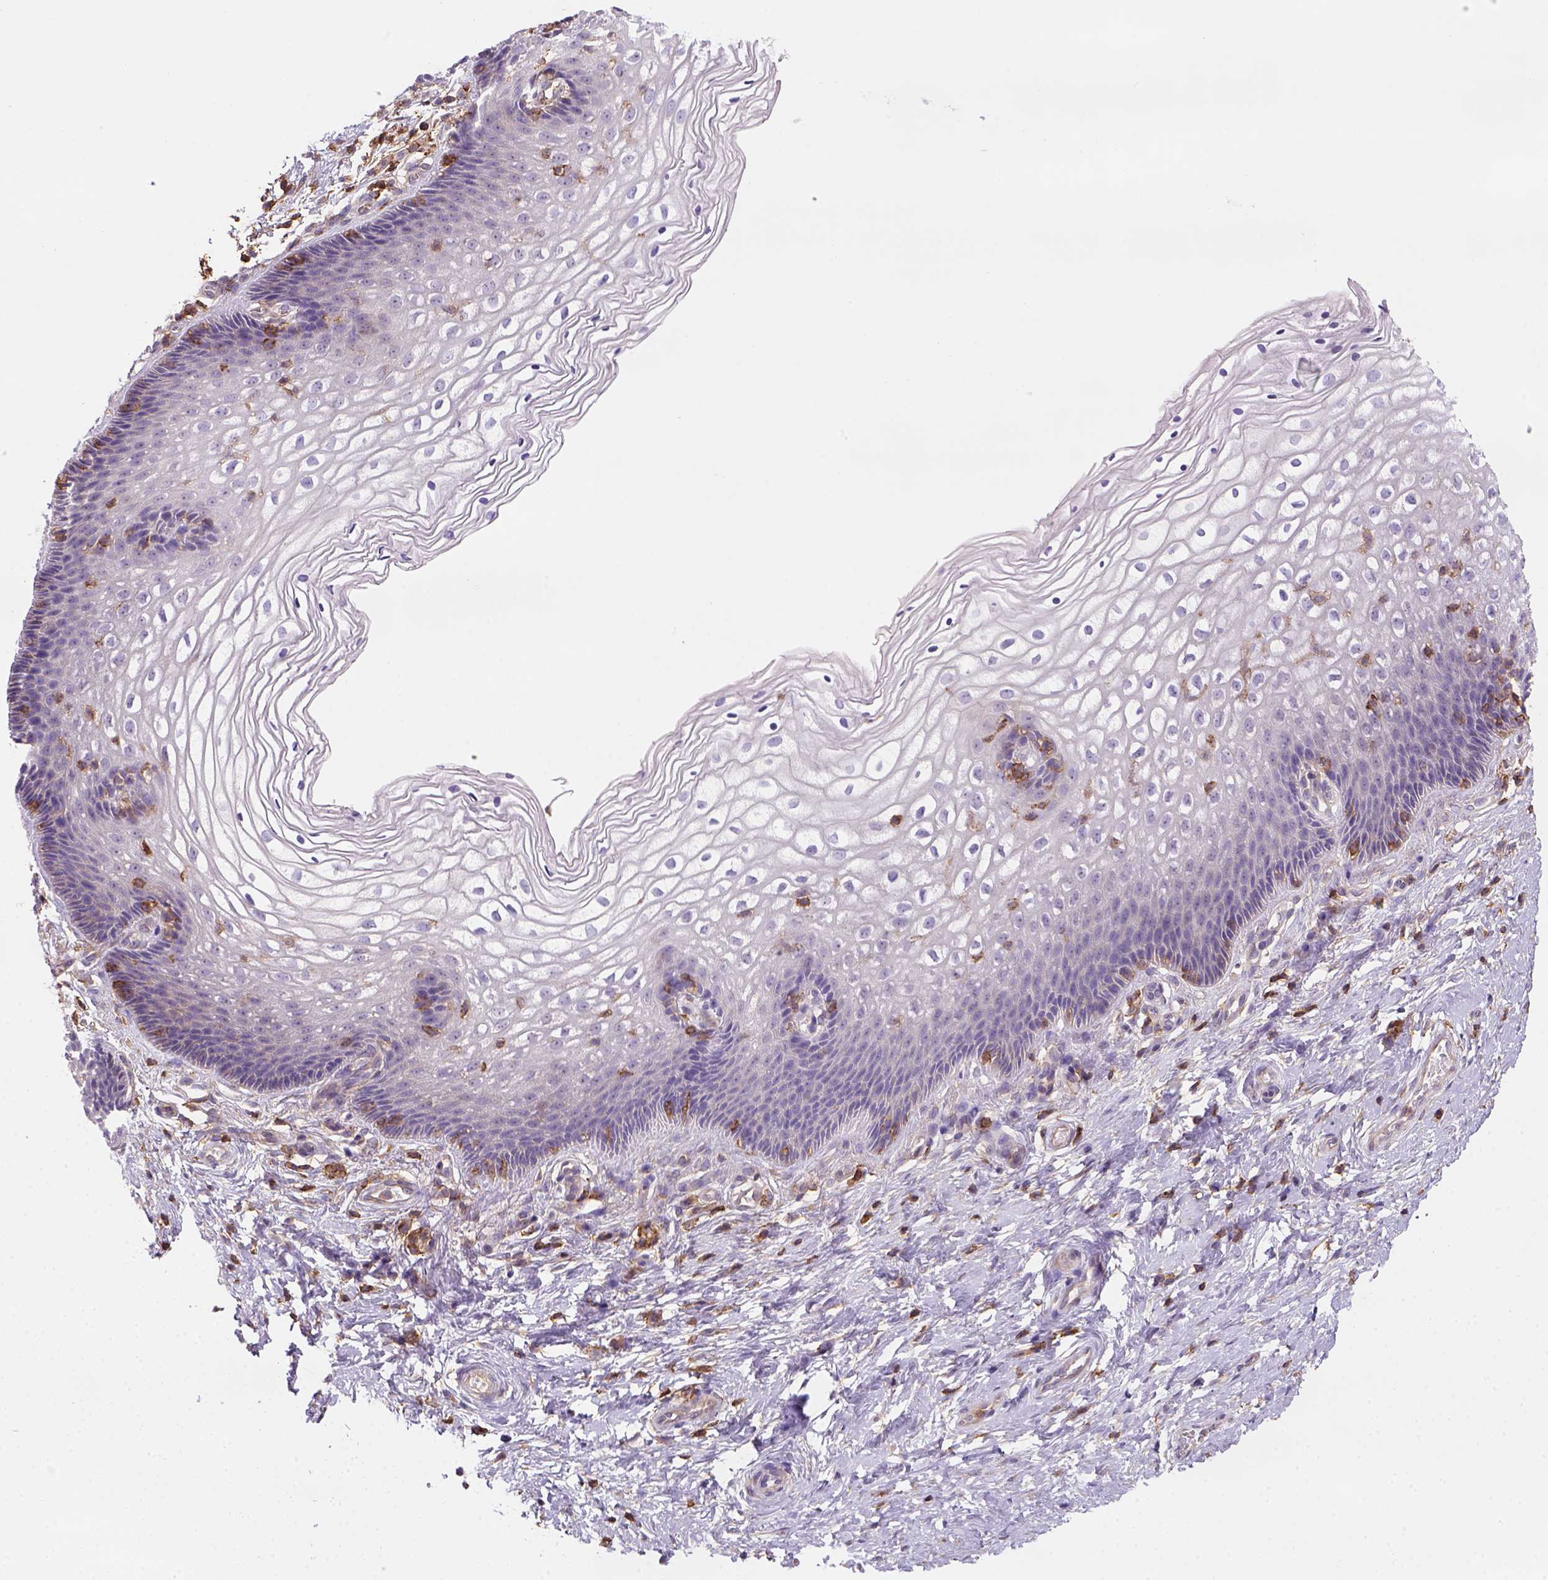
{"staining": {"intensity": "weak", "quantity": ">75%", "location": "cytoplasmic/membranous"}, "tissue": "cervix", "cell_type": "Glandular cells", "image_type": "normal", "snomed": [{"axis": "morphology", "description": "Normal tissue, NOS"}, {"axis": "topography", "description": "Cervix"}], "caption": "IHC image of benign cervix: human cervix stained using IHC demonstrates low levels of weak protein expression localized specifically in the cytoplasmic/membranous of glandular cells, appearing as a cytoplasmic/membranous brown color.", "gene": "GPRC5D", "patient": {"sex": "female", "age": 34}}